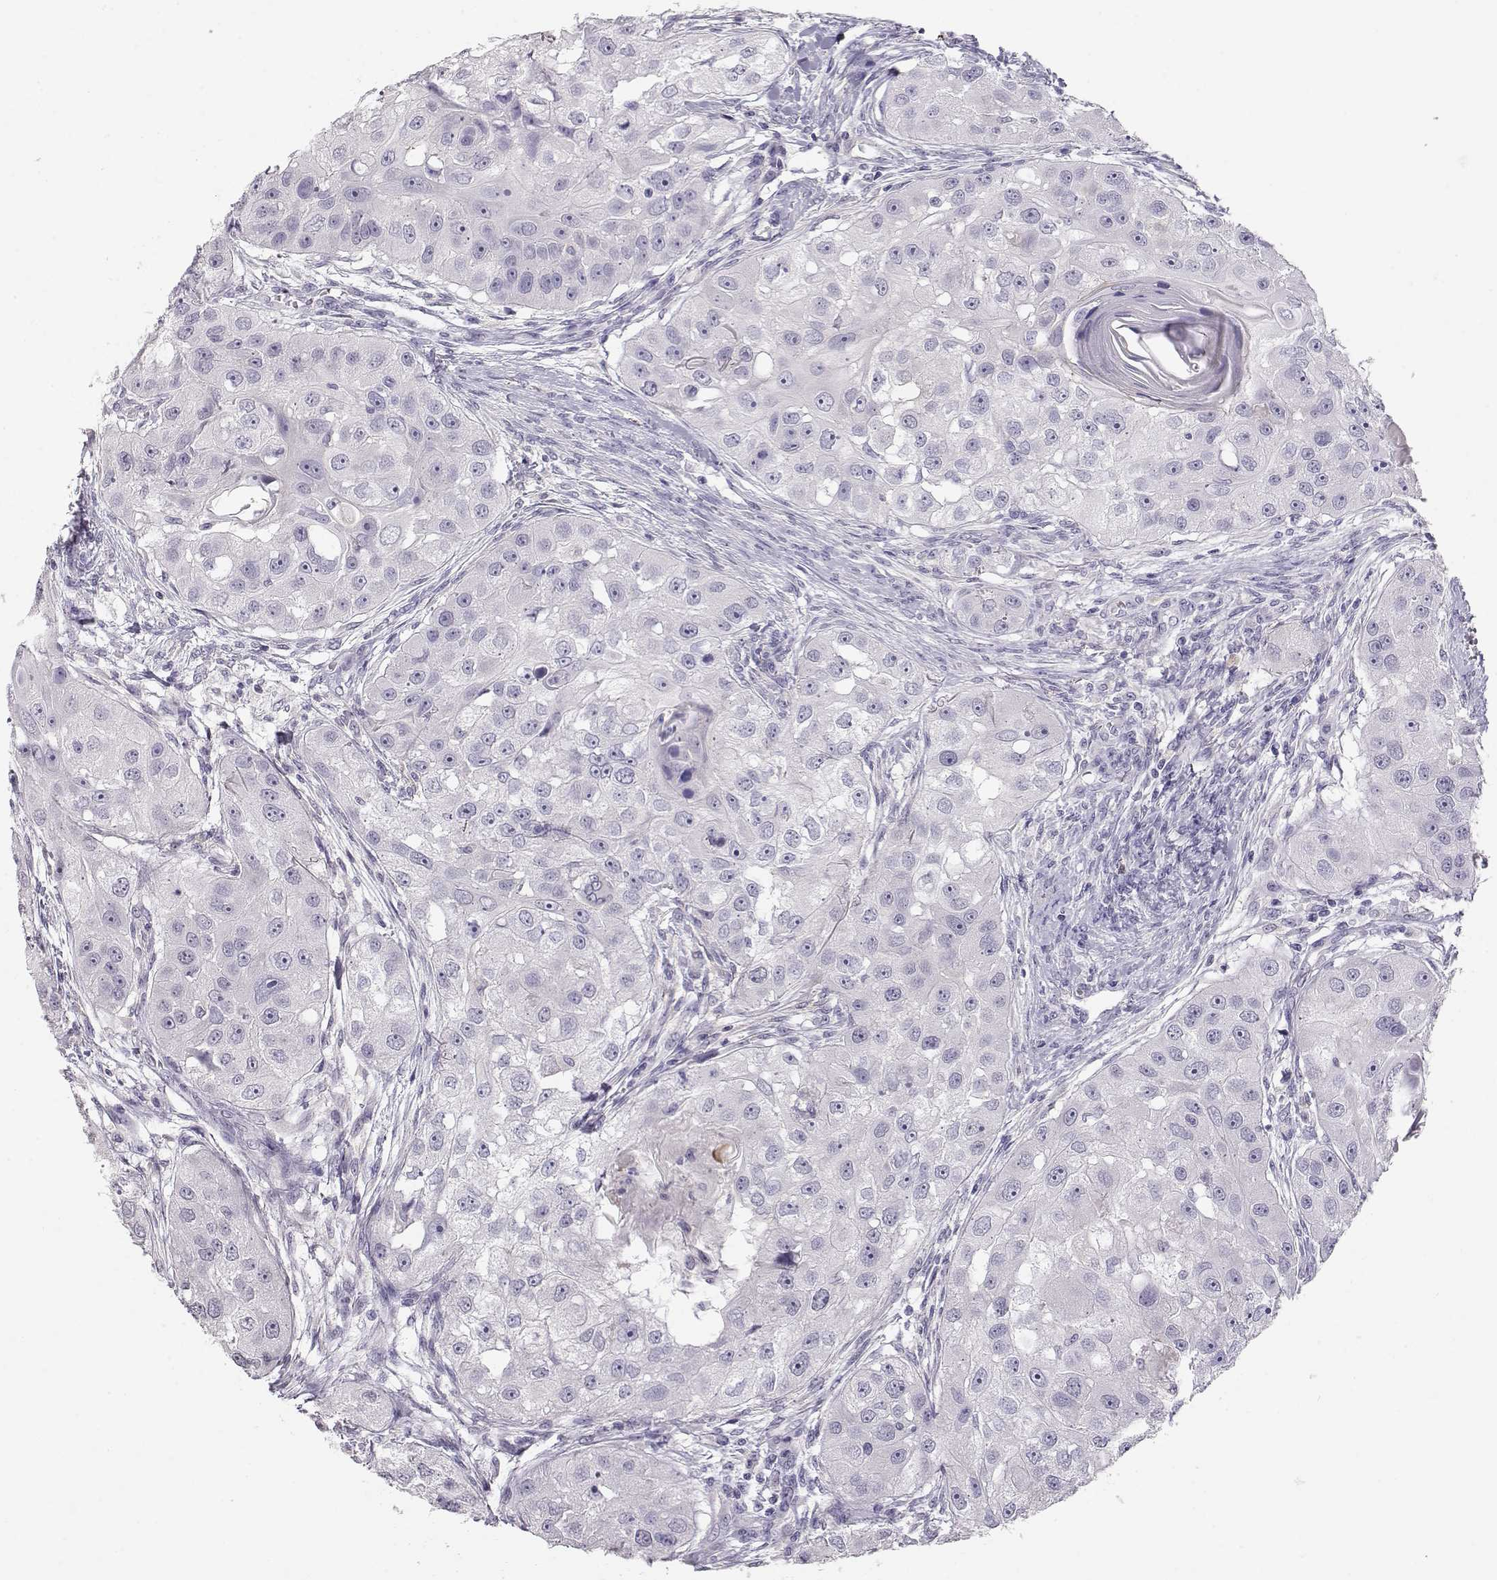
{"staining": {"intensity": "negative", "quantity": "none", "location": "none"}, "tissue": "head and neck cancer", "cell_type": "Tumor cells", "image_type": "cancer", "snomed": [{"axis": "morphology", "description": "Squamous cell carcinoma, NOS"}, {"axis": "topography", "description": "Head-Neck"}], "caption": "Tumor cells show no significant protein positivity in head and neck cancer (squamous cell carcinoma).", "gene": "NUTM1", "patient": {"sex": "male", "age": 51}}